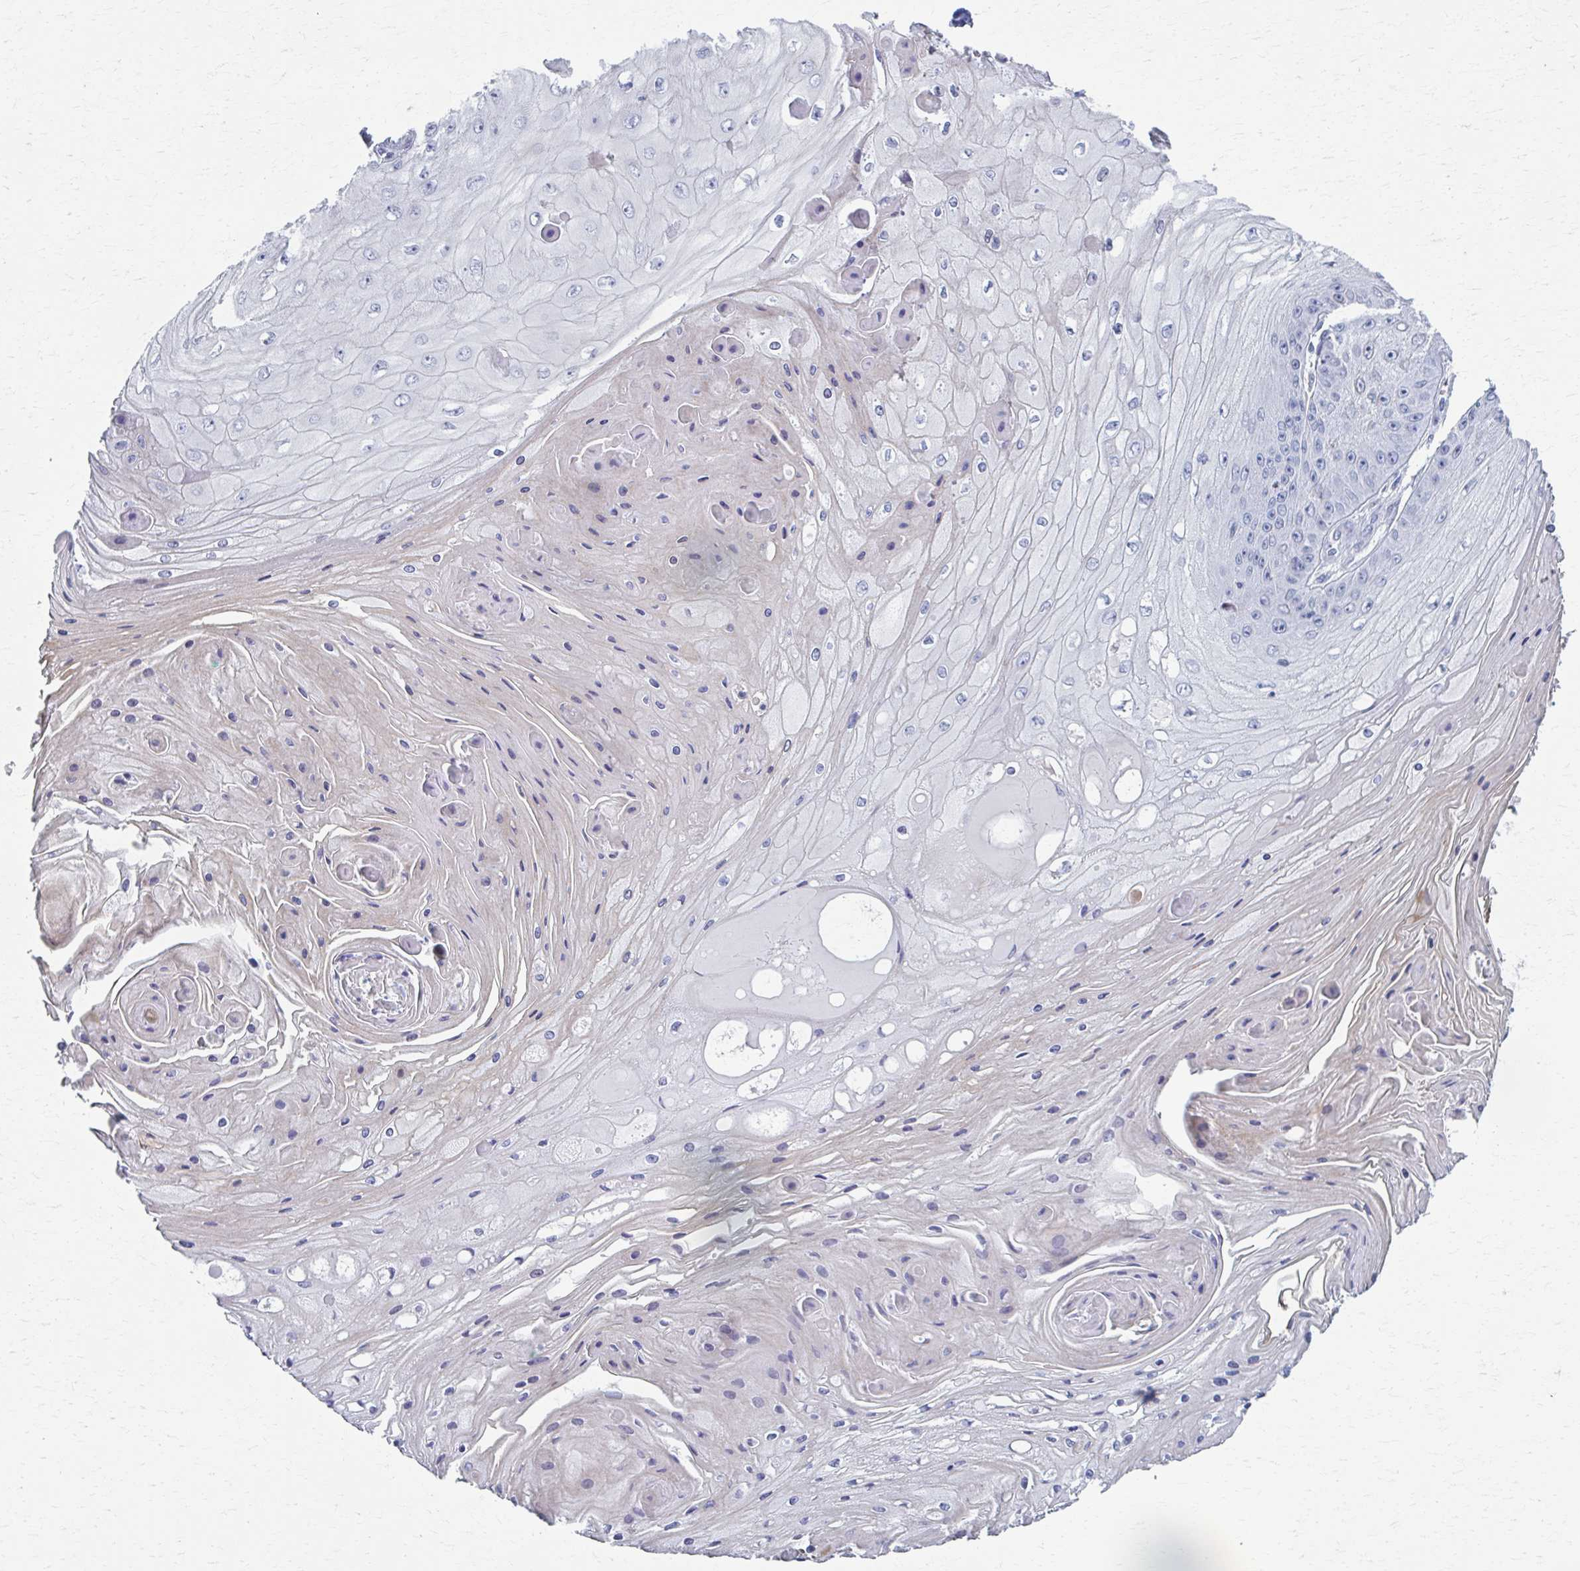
{"staining": {"intensity": "negative", "quantity": "none", "location": "none"}, "tissue": "skin cancer", "cell_type": "Tumor cells", "image_type": "cancer", "snomed": [{"axis": "morphology", "description": "Squamous cell carcinoma, NOS"}, {"axis": "topography", "description": "Skin"}], "caption": "The immunohistochemistry histopathology image has no significant positivity in tumor cells of skin cancer tissue.", "gene": "ABHD16B", "patient": {"sex": "male", "age": 70}}